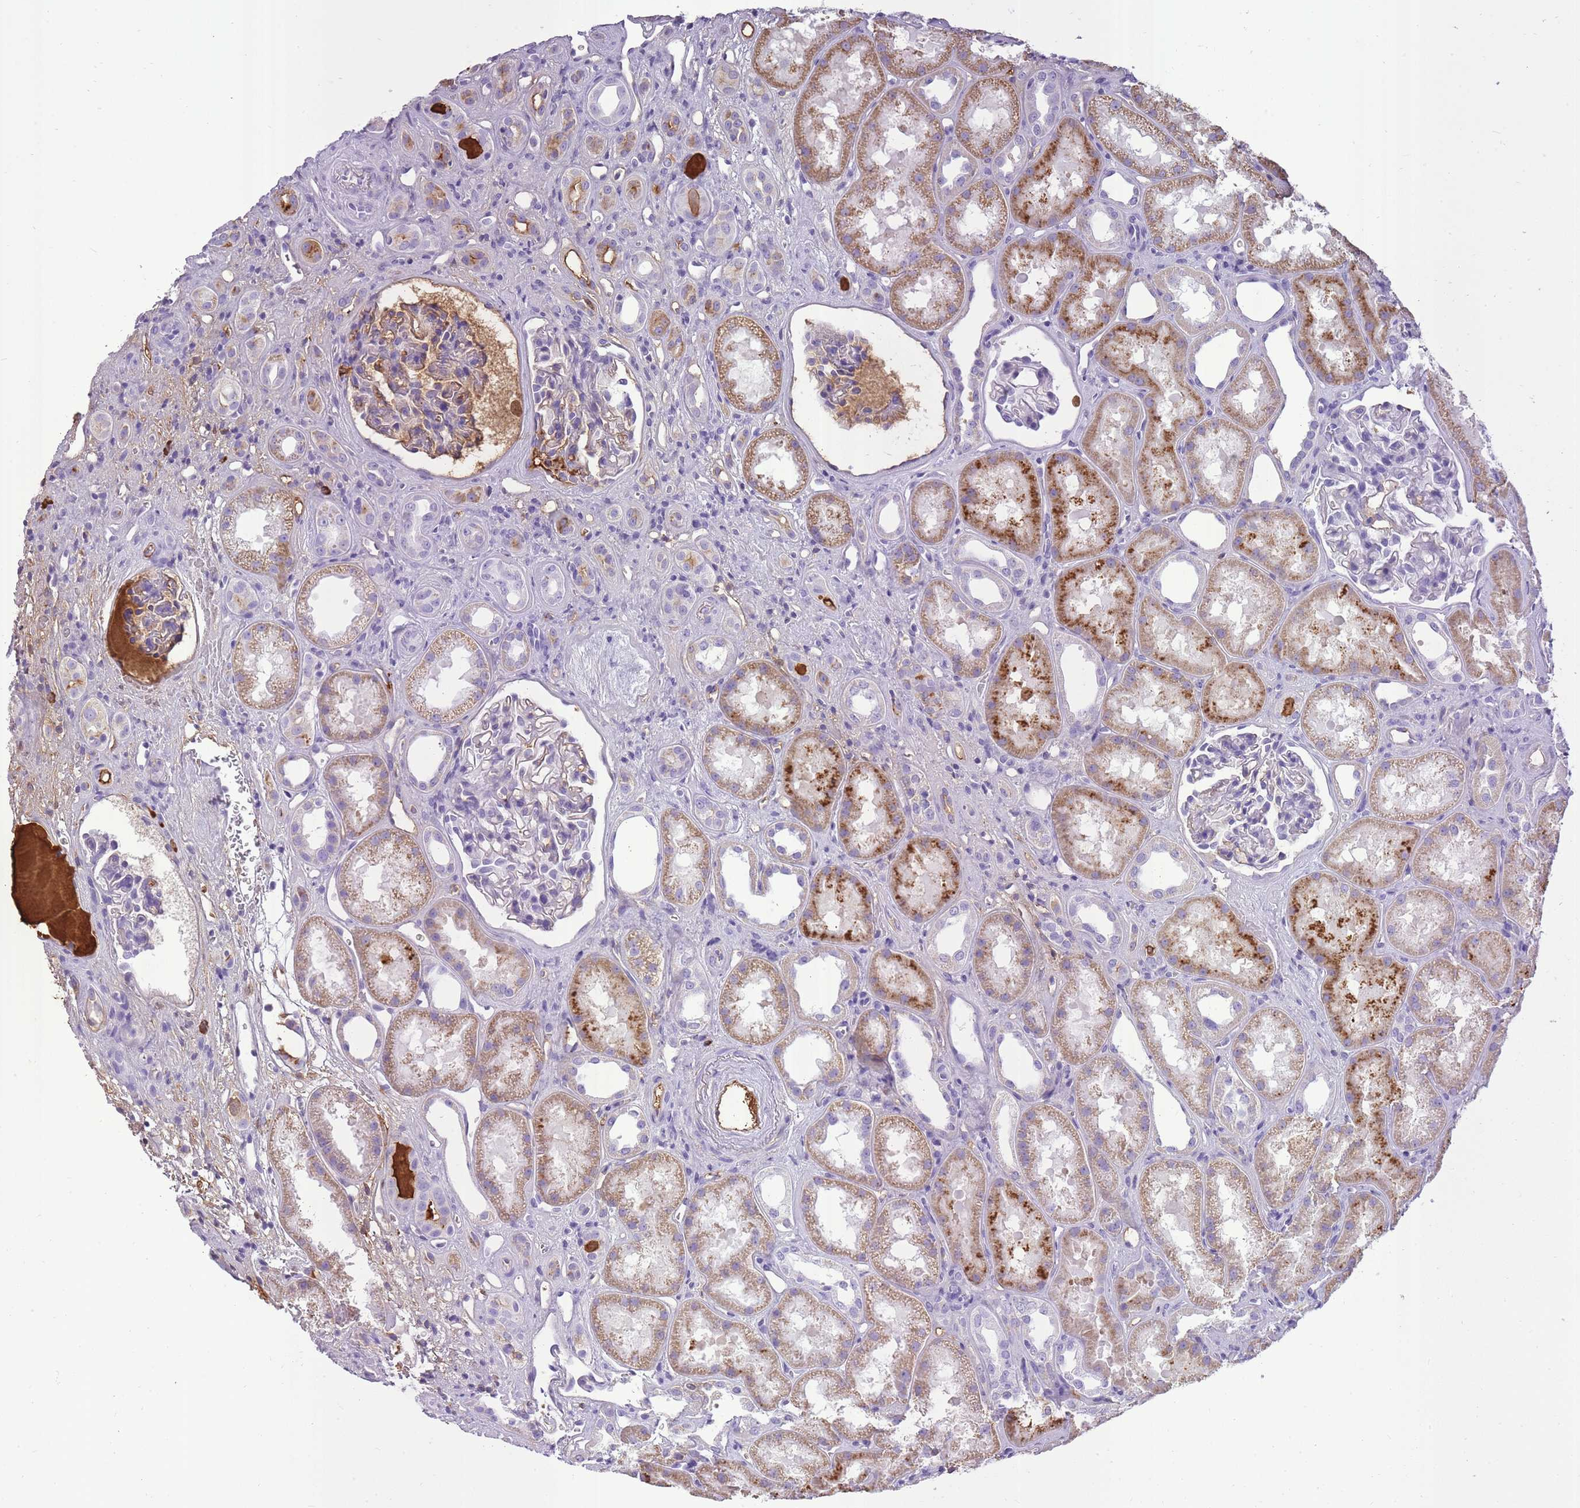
{"staining": {"intensity": "negative", "quantity": "none", "location": "none"}, "tissue": "kidney", "cell_type": "Cells in glomeruli", "image_type": "normal", "snomed": [{"axis": "morphology", "description": "Normal tissue, NOS"}, {"axis": "topography", "description": "Kidney"}], "caption": "Protein analysis of normal kidney shows no significant positivity in cells in glomeruli. (DAB (3,3'-diaminobenzidine) immunohistochemistry (IHC) visualized using brightfield microscopy, high magnification).", "gene": "IGKV1", "patient": {"sex": "male", "age": 61}}